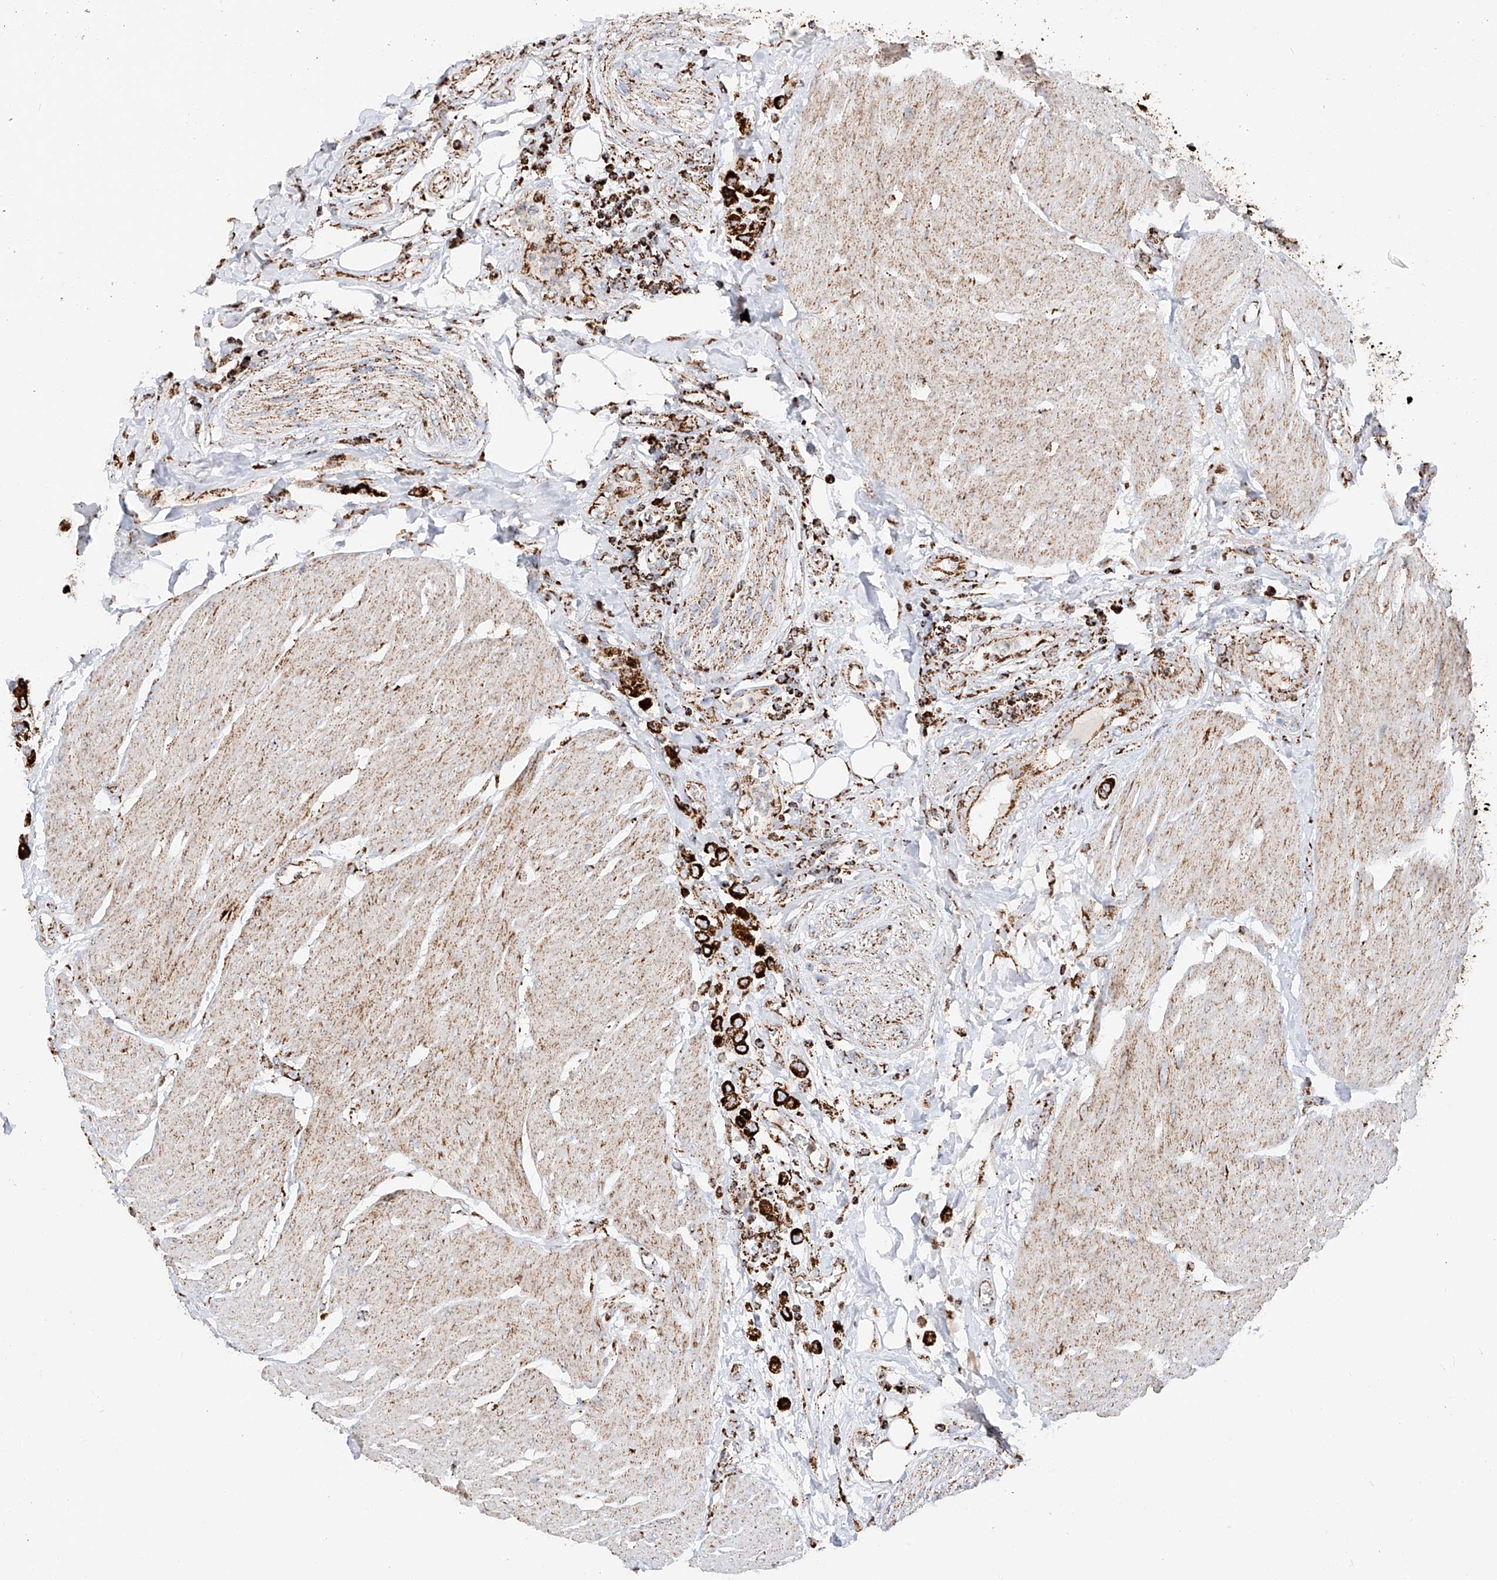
{"staining": {"intensity": "strong", "quantity": ">75%", "location": "cytoplasmic/membranous"}, "tissue": "urothelial cancer", "cell_type": "Tumor cells", "image_type": "cancer", "snomed": [{"axis": "morphology", "description": "Urothelial carcinoma, High grade"}, {"axis": "topography", "description": "Urinary bladder"}], "caption": "Strong cytoplasmic/membranous protein positivity is appreciated in approximately >75% of tumor cells in urothelial cancer.", "gene": "TTC27", "patient": {"sex": "male", "age": 50}}